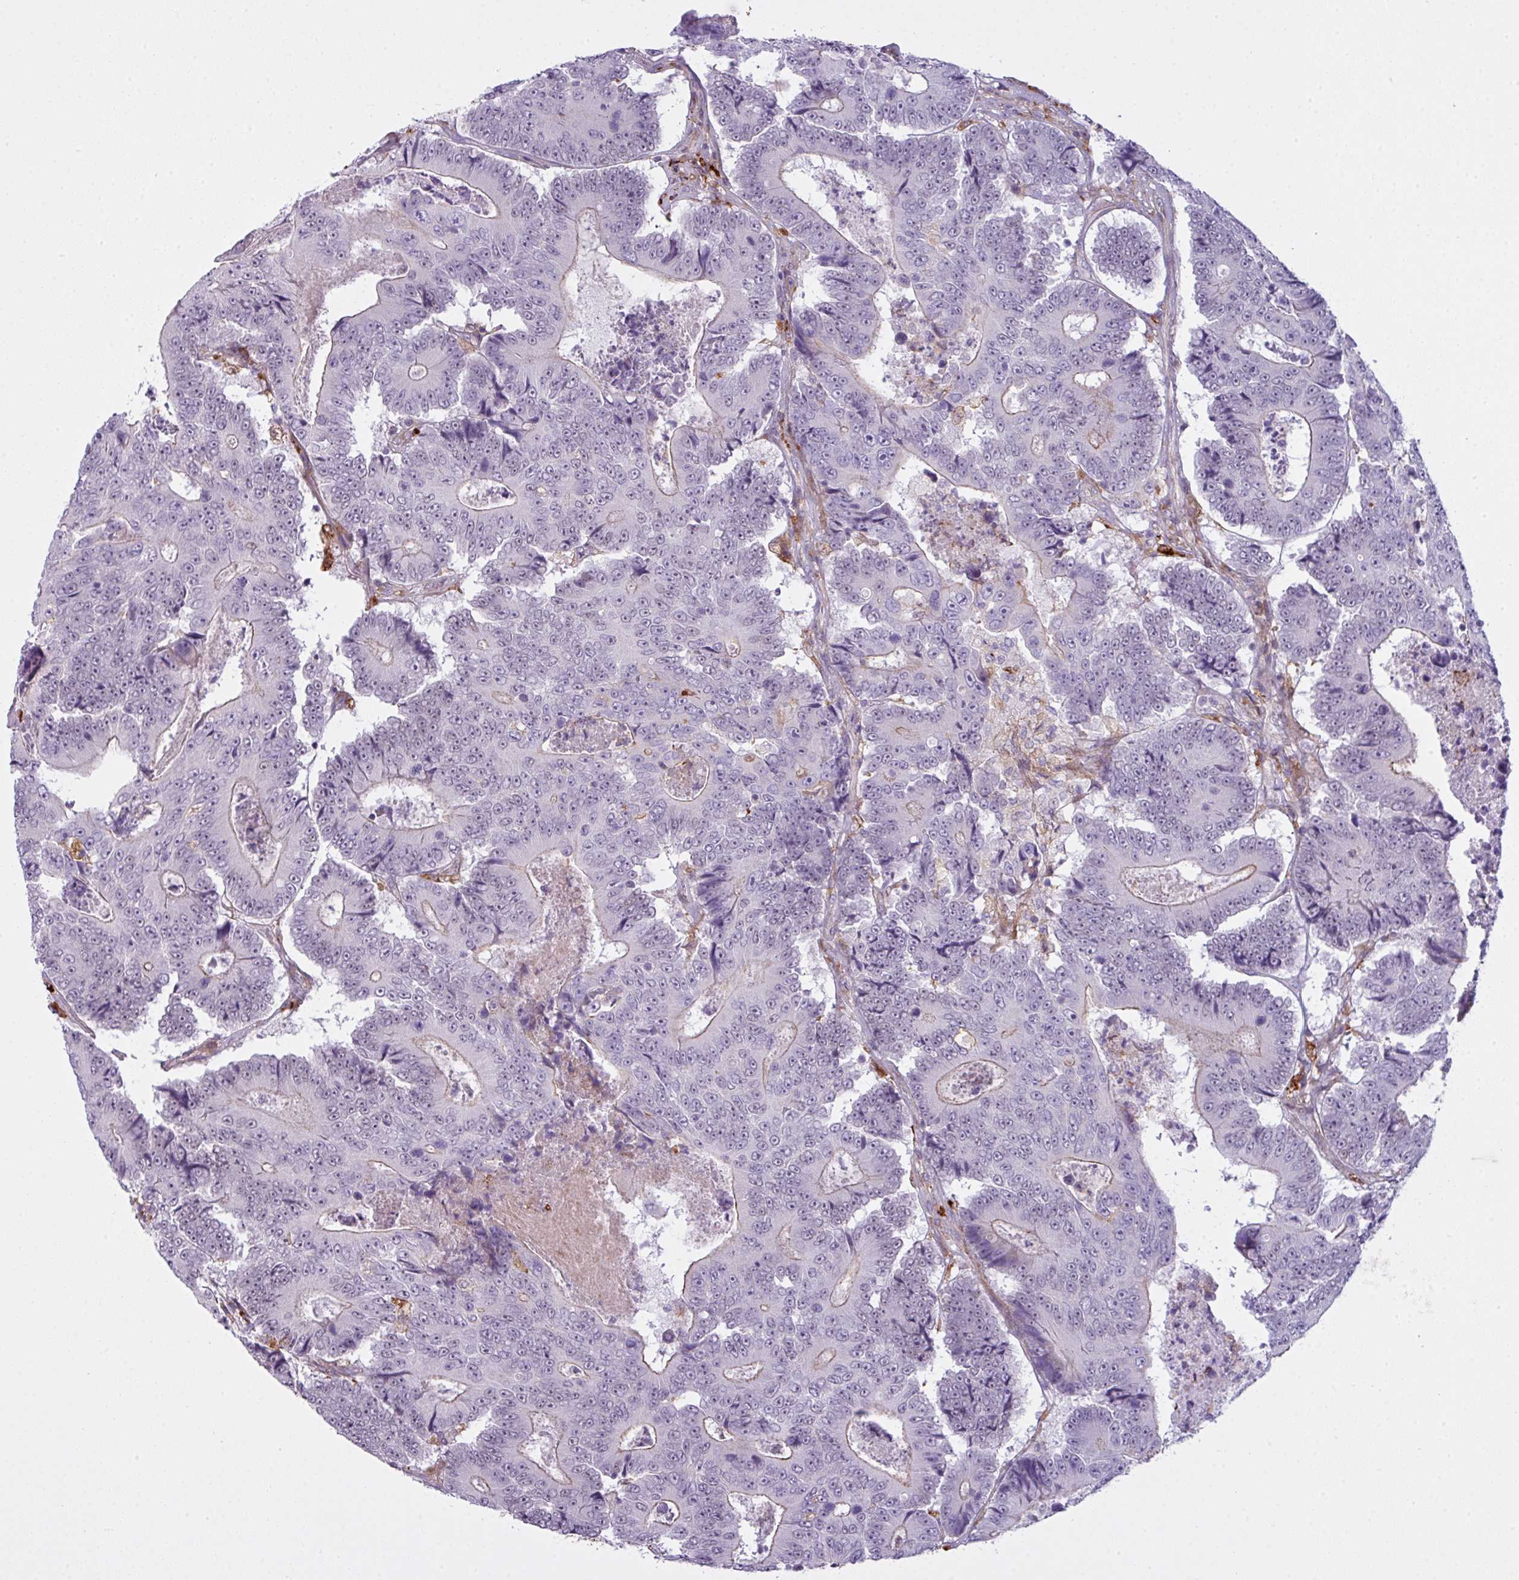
{"staining": {"intensity": "negative", "quantity": "none", "location": "none"}, "tissue": "colorectal cancer", "cell_type": "Tumor cells", "image_type": "cancer", "snomed": [{"axis": "morphology", "description": "Adenocarcinoma, NOS"}, {"axis": "topography", "description": "Colon"}], "caption": "Immunohistochemistry (IHC) micrograph of colorectal cancer (adenocarcinoma) stained for a protein (brown), which displays no staining in tumor cells.", "gene": "COL8A1", "patient": {"sex": "male", "age": 83}}